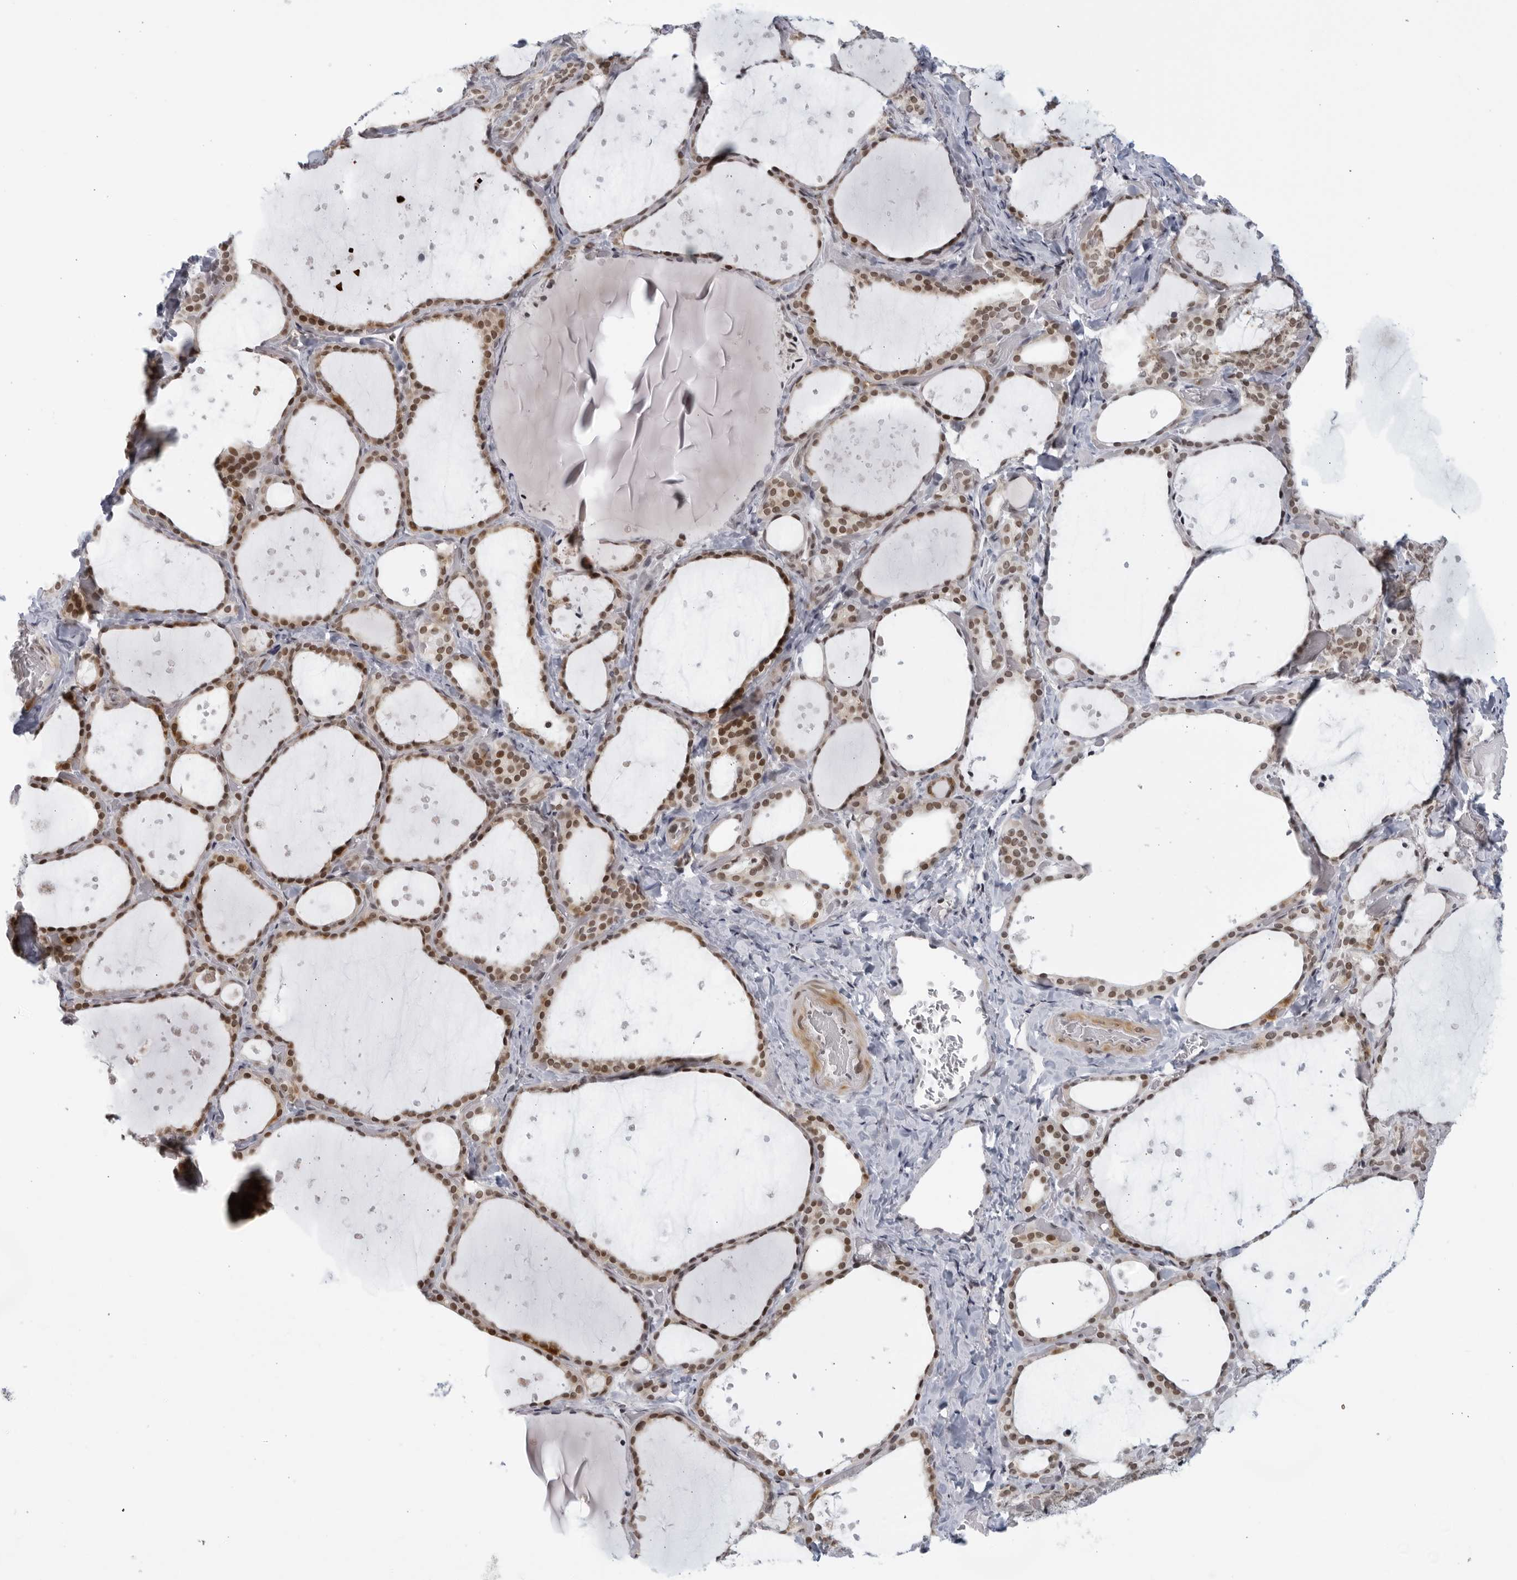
{"staining": {"intensity": "moderate", "quantity": ">75%", "location": "nuclear"}, "tissue": "thyroid gland", "cell_type": "Glandular cells", "image_type": "normal", "snomed": [{"axis": "morphology", "description": "Normal tissue, NOS"}, {"axis": "topography", "description": "Thyroid gland"}], "caption": "A brown stain highlights moderate nuclear staining of a protein in glandular cells of unremarkable human thyroid gland.", "gene": "RAB11FIP3", "patient": {"sex": "female", "age": 44}}